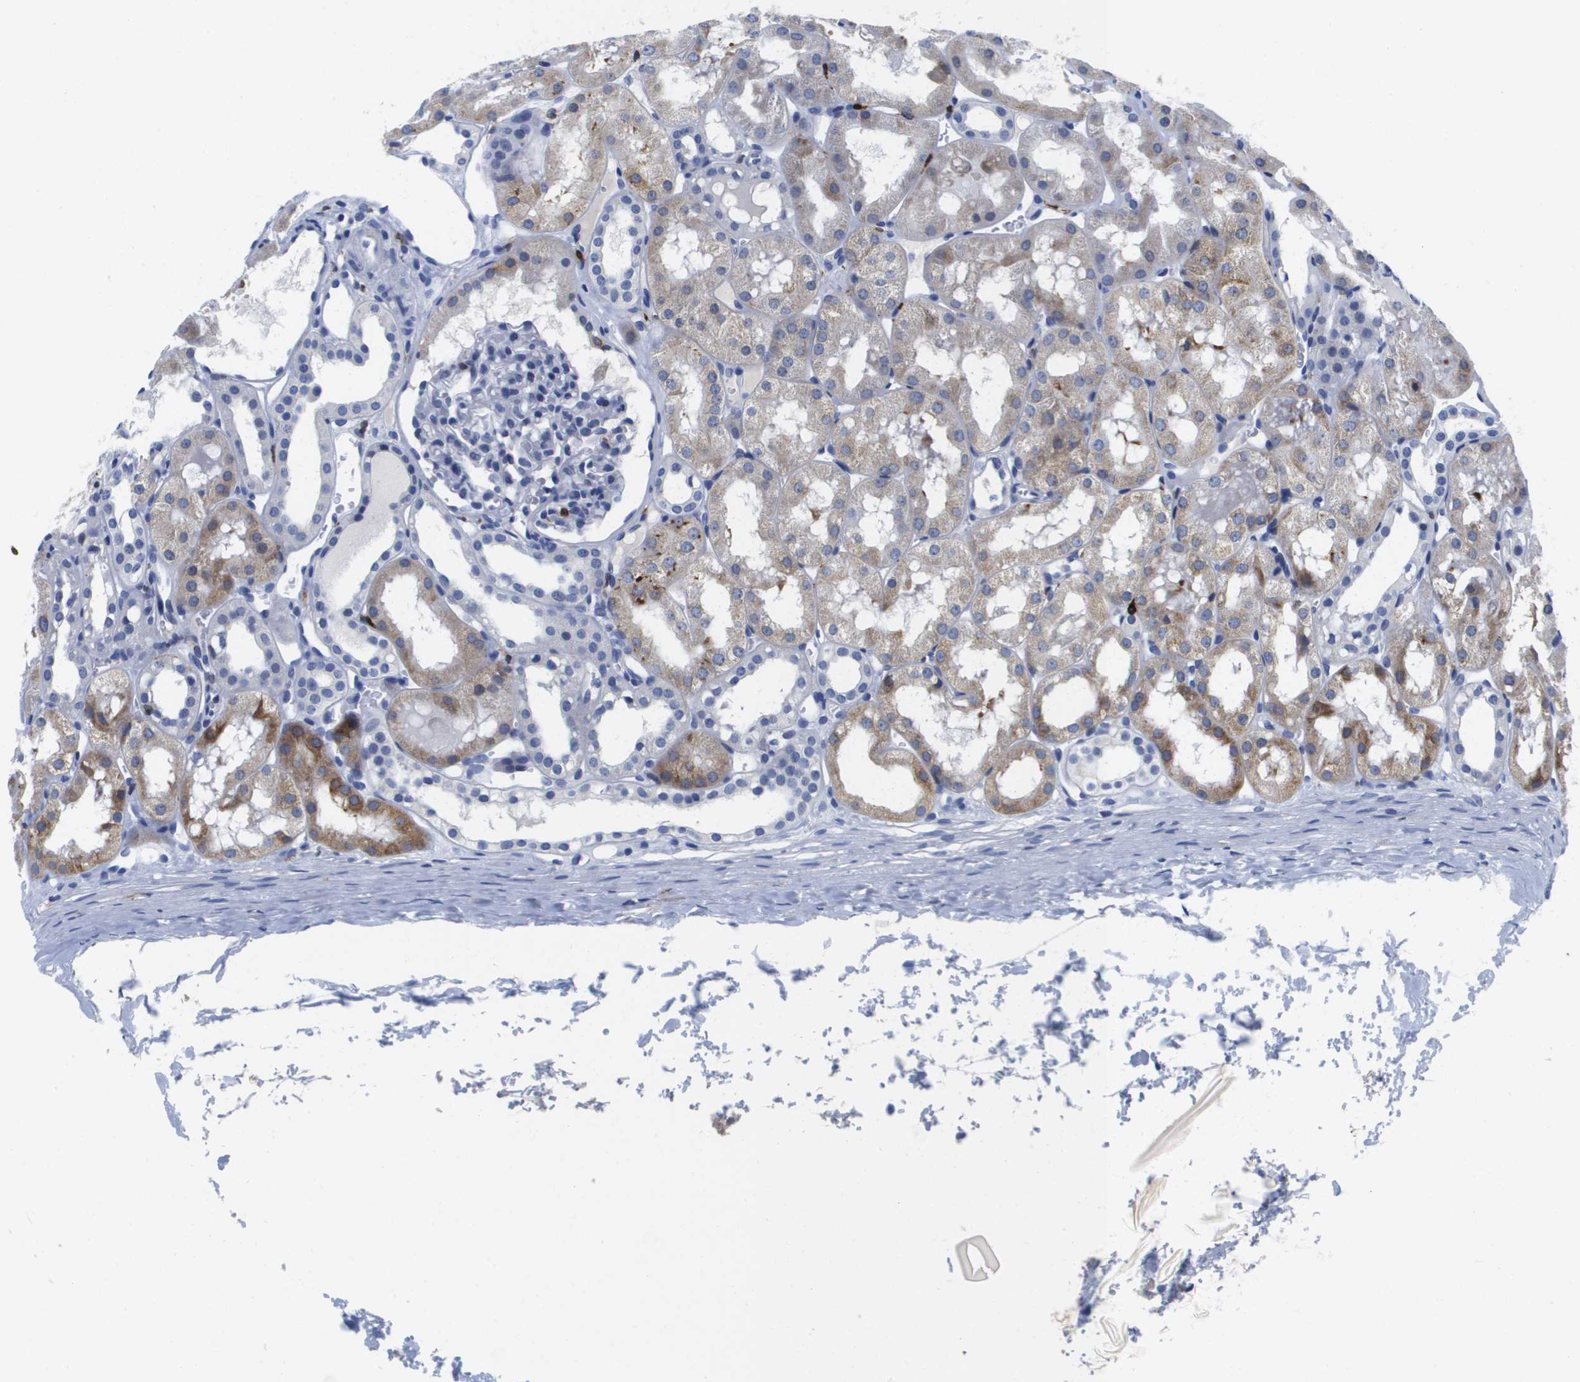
{"staining": {"intensity": "negative", "quantity": "none", "location": "none"}, "tissue": "kidney", "cell_type": "Cells in glomeruli", "image_type": "normal", "snomed": [{"axis": "morphology", "description": "Normal tissue, NOS"}, {"axis": "topography", "description": "Kidney"}, {"axis": "topography", "description": "Urinary bladder"}], "caption": "Protein analysis of normal kidney shows no significant staining in cells in glomeruli. The staining is performed using DAB (3,3'-diaminobenzidine) brown chromogen with nuclei counter-stained in using hematoxylin.", "gene": "HMOX1", "patient": {"sex": "male", "age": 16}}